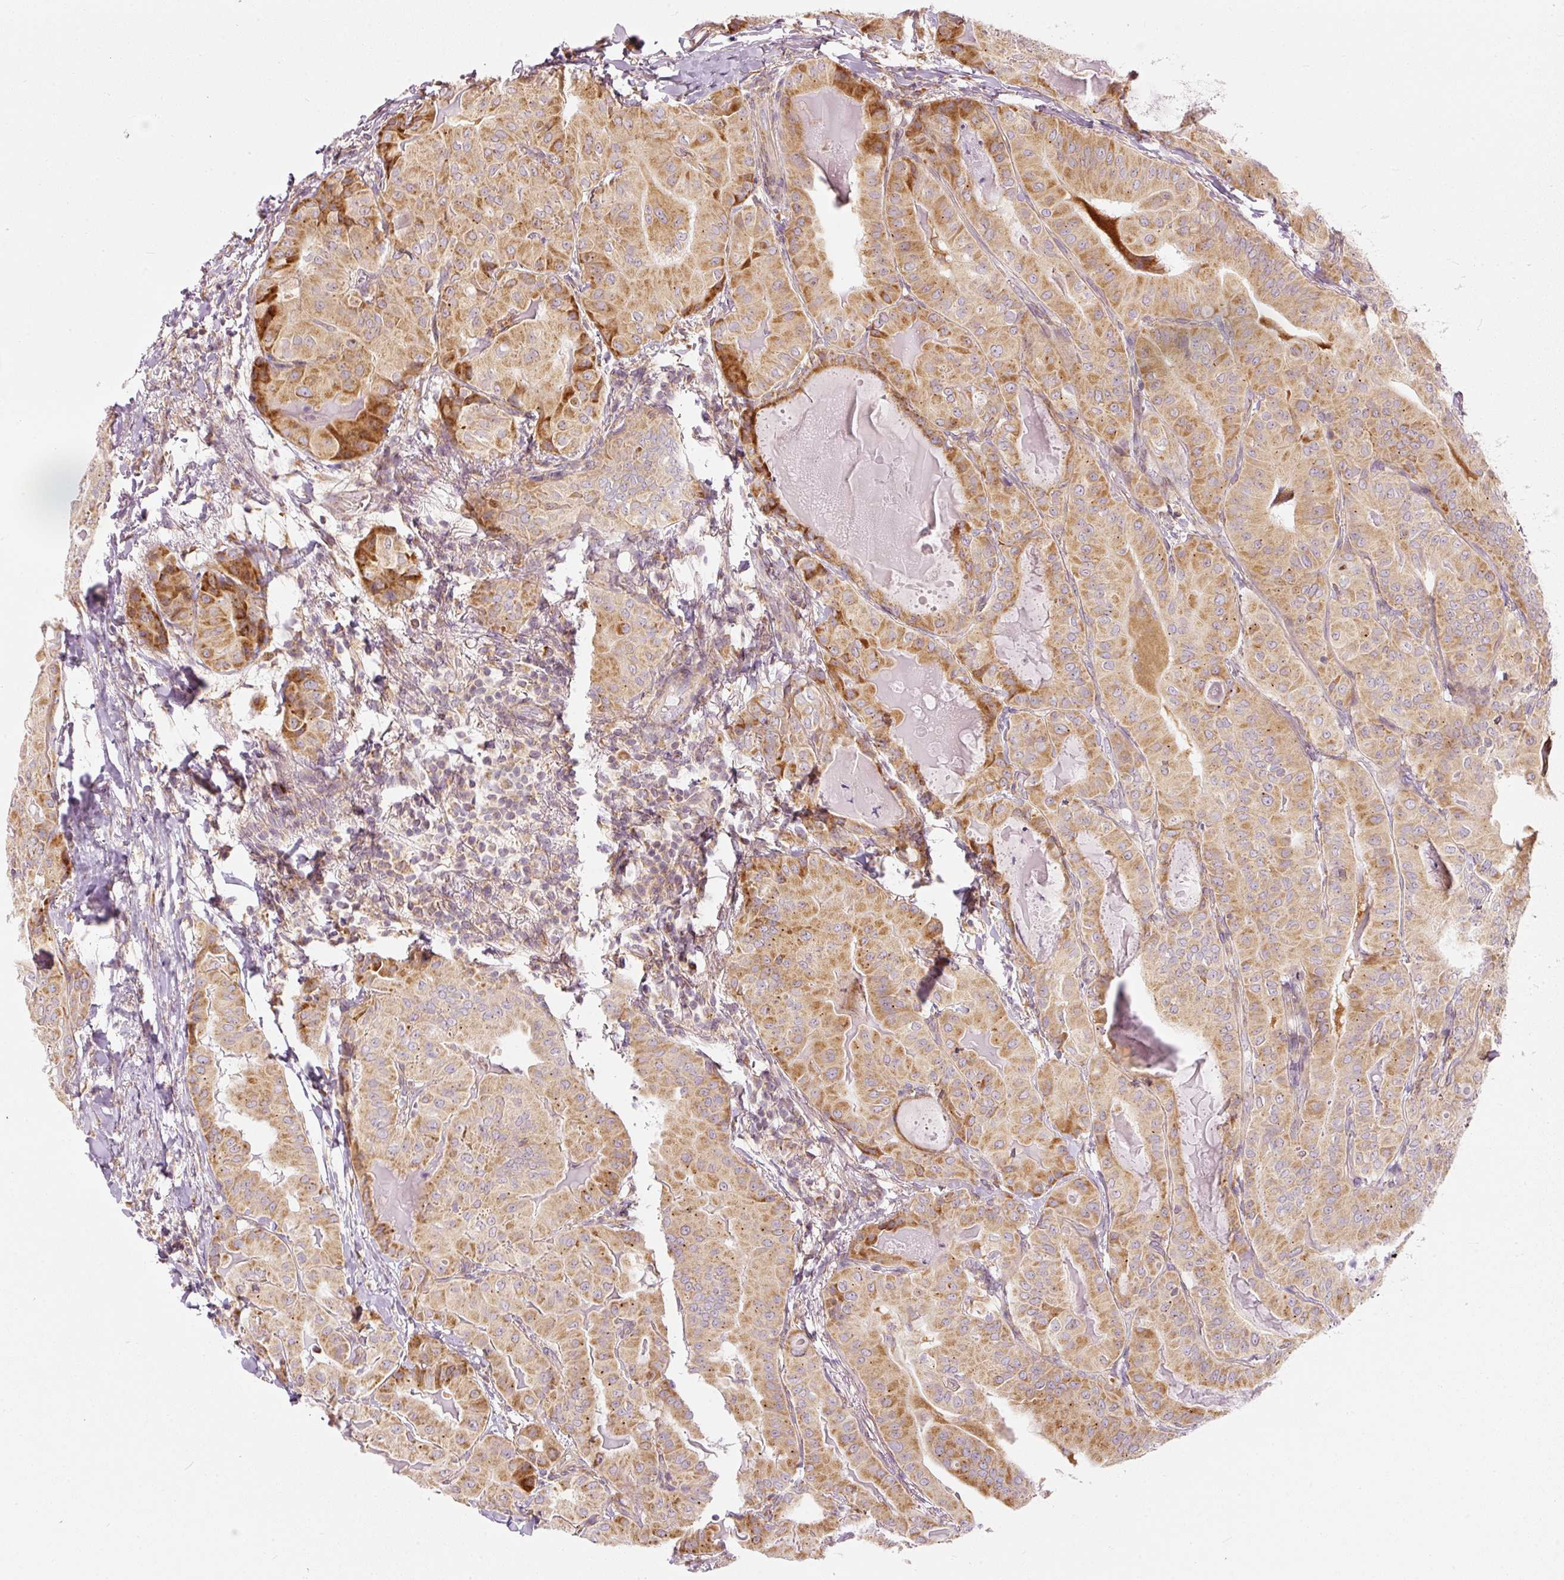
{"staining": {"intensity": "moderate", "quantity": ">75%", "location": "cytoplasmic/membranous"}, "tissue": "thyroid cancer", "cell_type": "Tumor cells", "image_type": "cancer", "snomed": [{"axis": "morphology", "description": "Papillary adenocarcinoma, NOS"}, {"axis": "topography", "description": "Thyroid gland"}], "caption": "Protein staining displays moderate cytoplasmic/membranous positivity in approximately >75% of tumor cells in thyroid cancer (papillary adenocarcinoma).", "gene": "SNAPC5", "patient": {"sex": "female", "age": 68}}